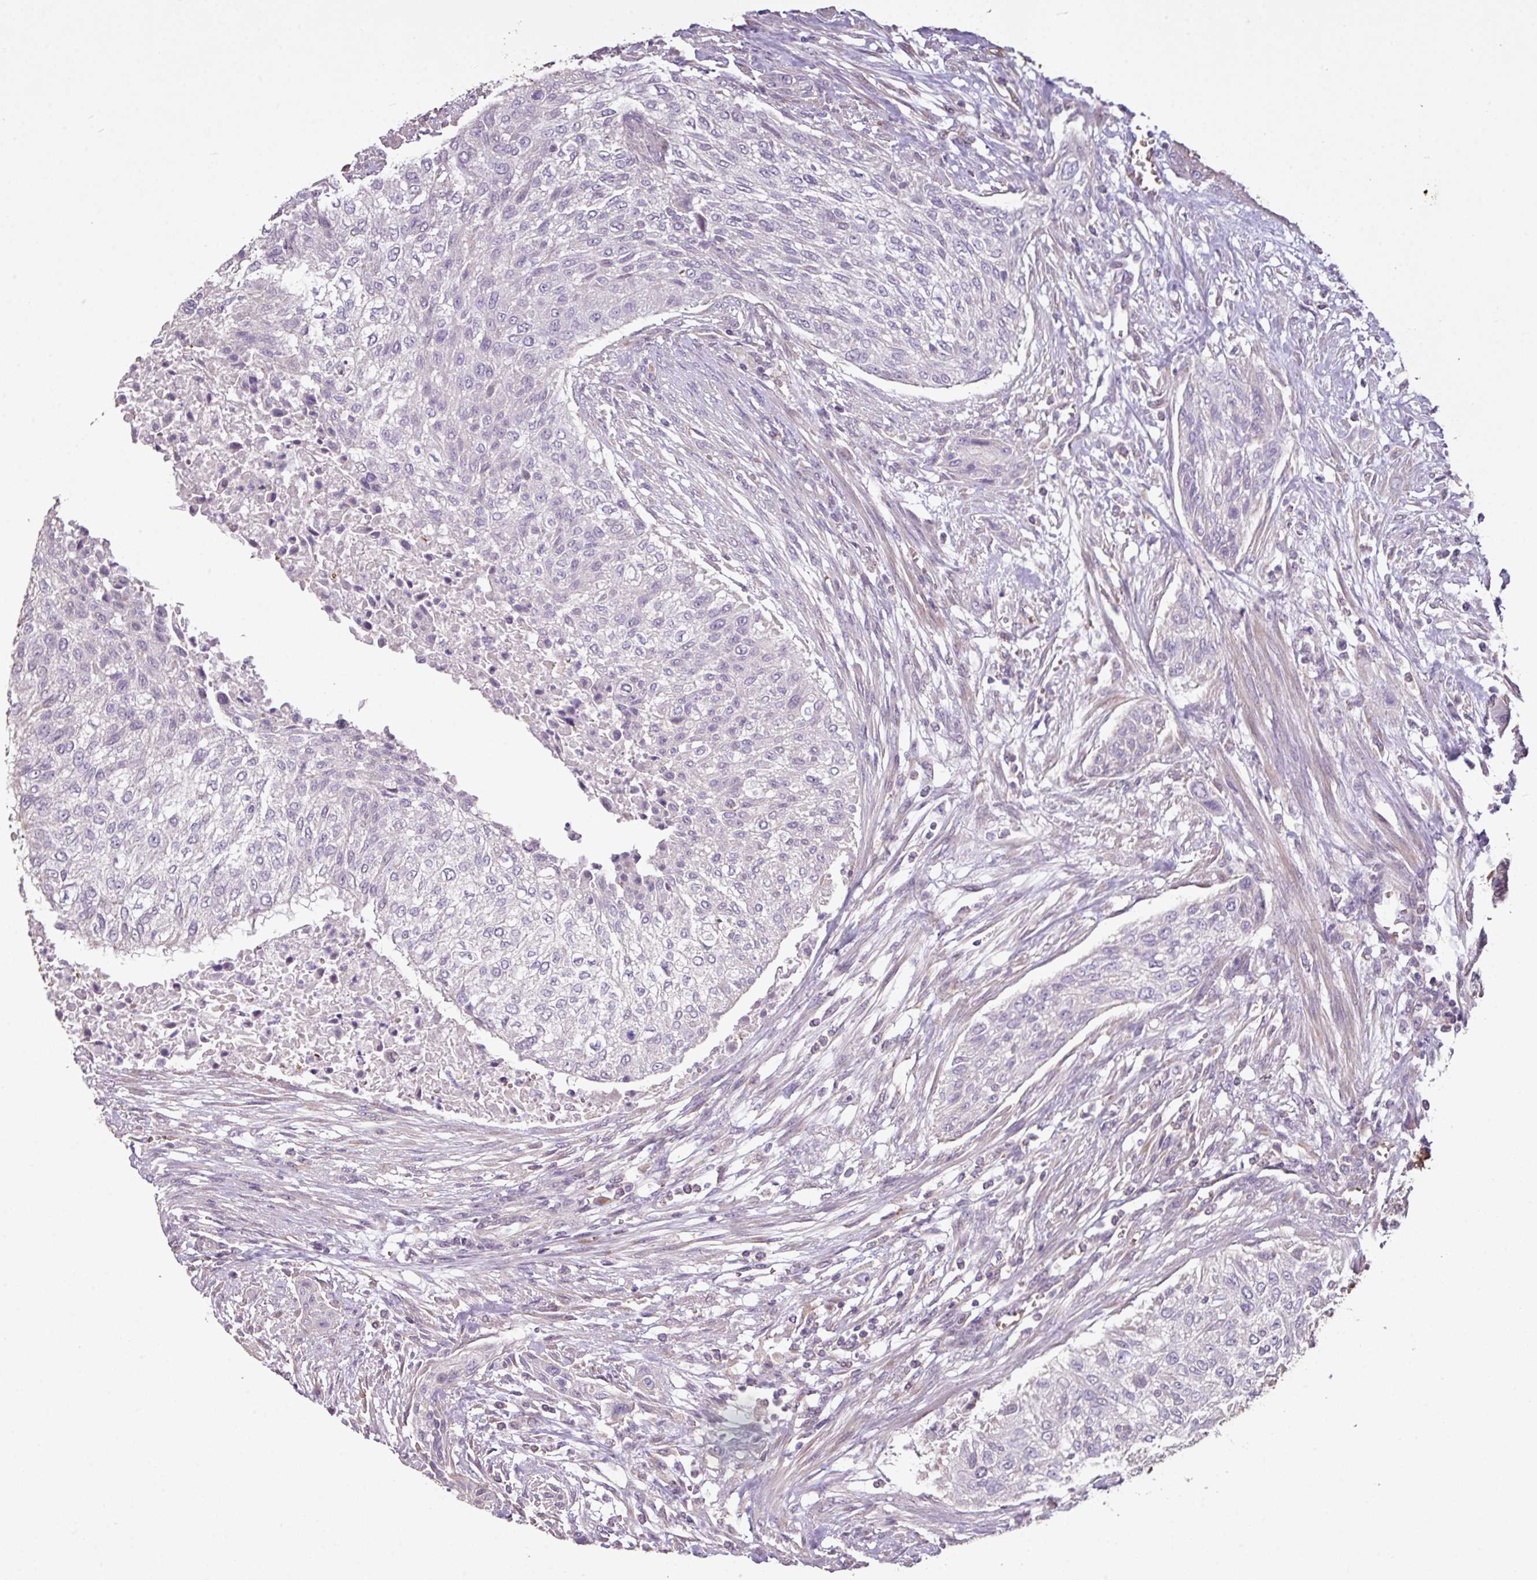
{"staining": {"intensity": "negative", "quantity": "none", "location": "none"}, "tissue": "urothelial cancer", "cell_type": "Tumor cells", "image_type": "cancer", "snomed": [{"axis": "morphology", "description": "Normal tissue, NOS"}, {"axis": "morphology", "description": "Urothelial carcinoma, NOS"}, {"axis": "topography", "description": "Urinary bladder"}, {"axis": "topography", "description": "Peripheral nerve tissue"}], "caption": "Protein analysis of urothelial cancer displays no significant expression in tumor cells. (Brightfield microscopy of DAB (3,3'-diaminobenzidine) immunohistochemistry (IHC) at high magnification).", "gene": "NHSL2", "patient": {"sex": "male", "age": 35}}